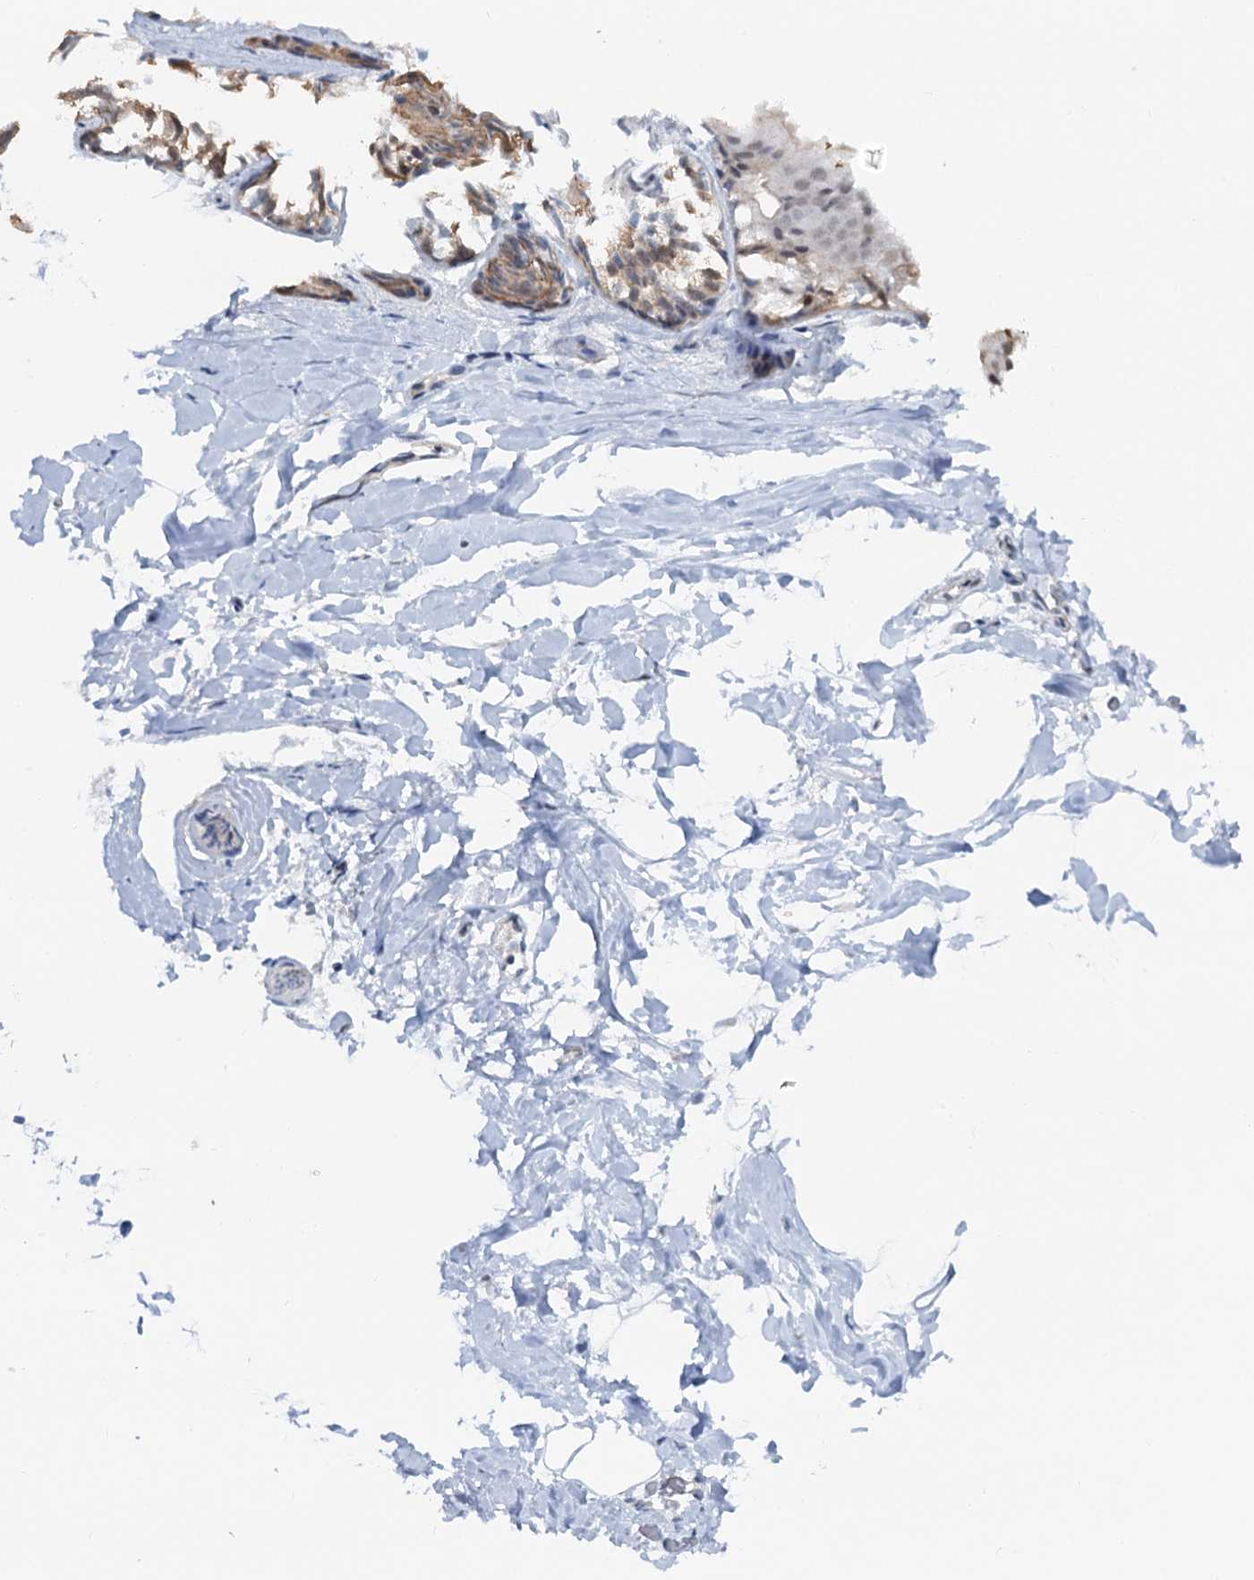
{"staining": {"intensity": "weak", "quantity": ">75%", "location": "nuclear"}, "tissue": "adipose tissue", "cell_type": "Adipocytes", "image_type": "normal", "snomed": [{"axis": "morphology", "description": "Normal tissue, NOS"}, {"axis": "morphology", "description": "Fibrosis, NOS"}, {"axis": "topography", "description": "Breast"}, {"axis": "topography", "description": "Adipose tissue"}], "caption": "Immunohistochemistry (IHC) (DAB) staining of unremarkable human adipose tissue exhibits weak nuclear protein positivity in about >75% of adipocytes. (DAB IHC, brown staining for protein, blue staining for nuclei).", "gene": "ZNF609", "patient": {"sex": "female", "age": 39}}